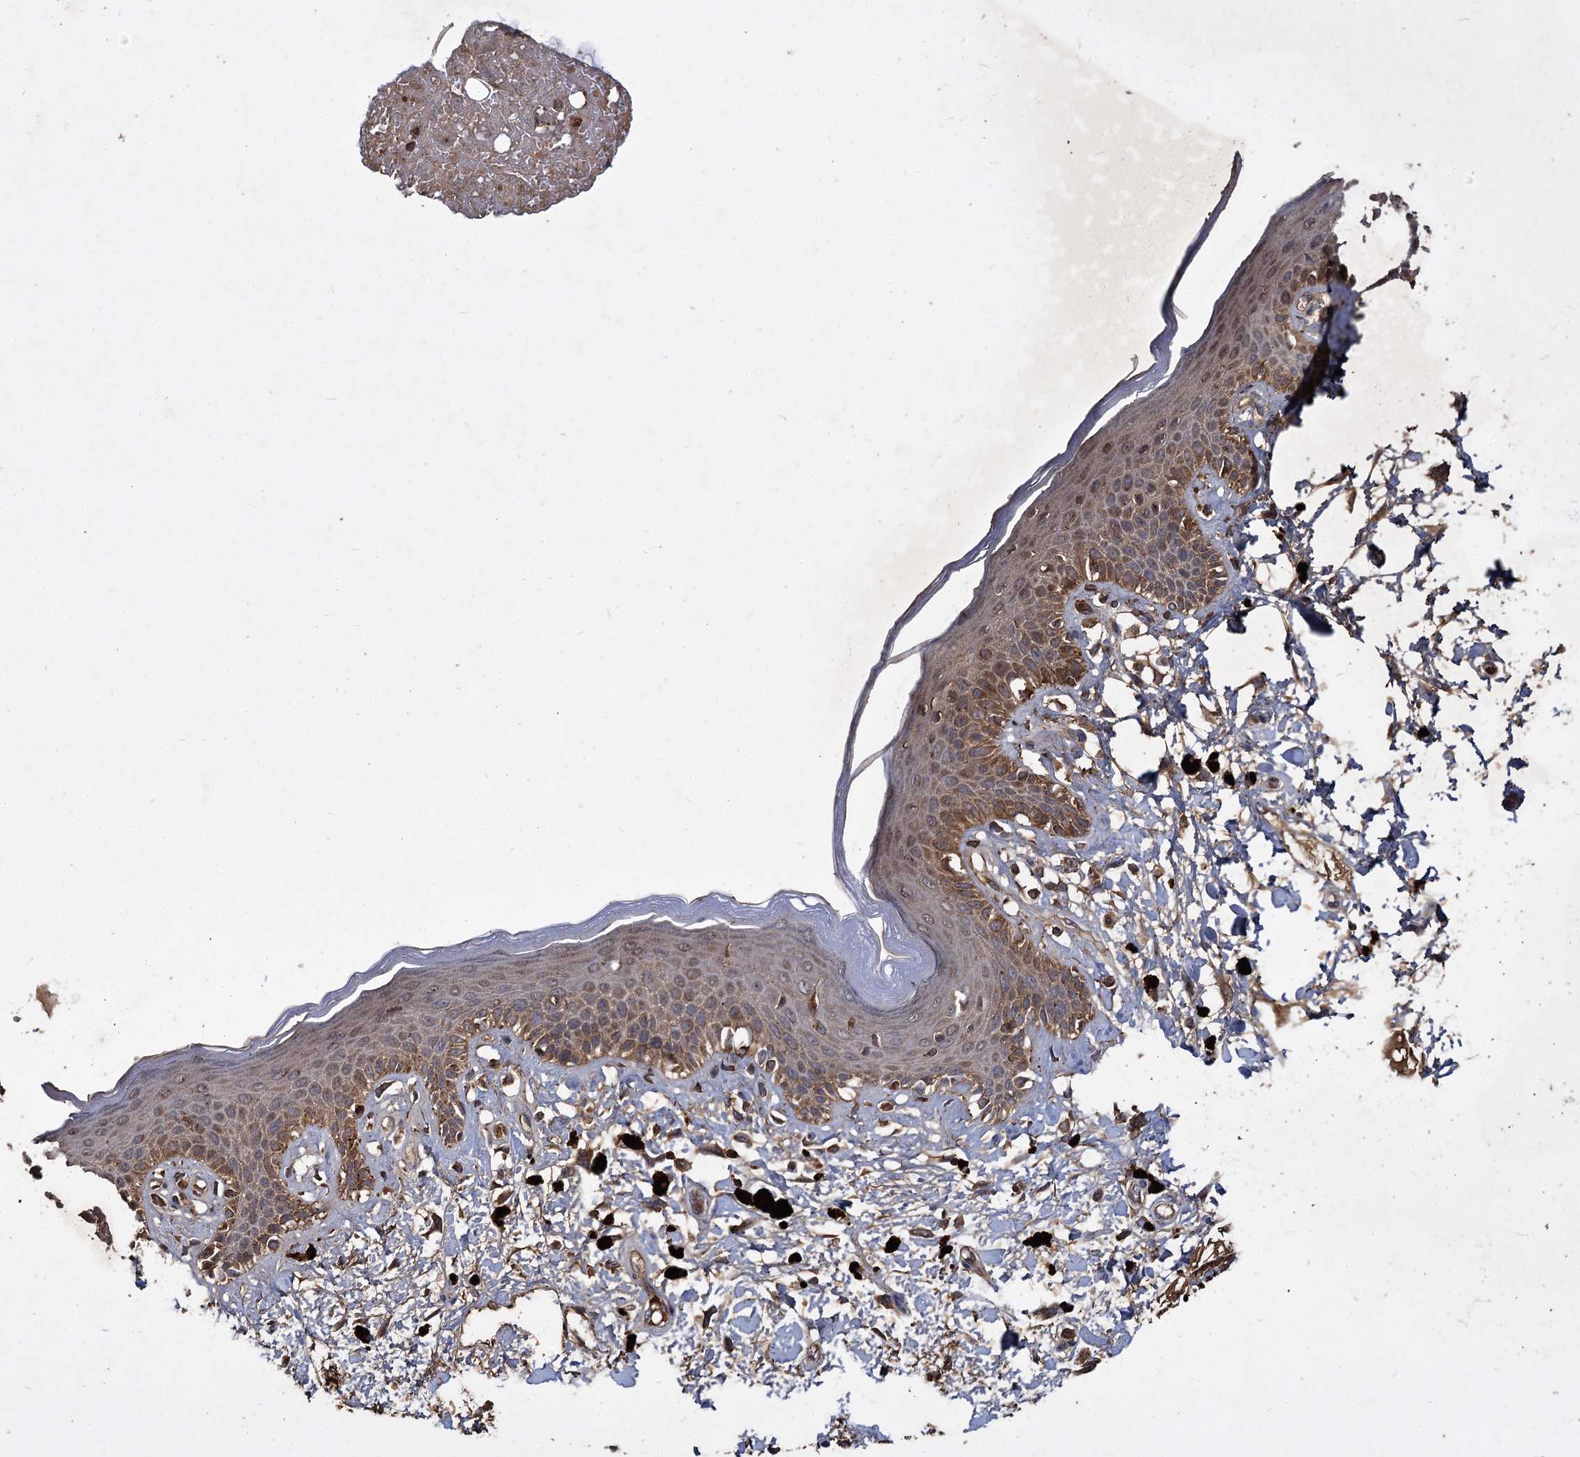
{"staining": {"intensity": "moderate", "quantity": "25%-75%", "location": "cytoplasmic/membranous"}, "tissue": "skin", "cell_type": "Epidermal cells", "image_type": "normal", "snomed": [{"axis": "morphology", "description": "Normal tissue, NOS"}, {"axis": "topography", "description": "Anal"}], "caption": "Immunohistochemistry (IHC) of benign human skin reveals medium levels of moderate cytoplasmic/membranous positivity in approximately 25%-75% of epidermal cells.", "gene": "GCLC", "patient": {"sex": "female", "age": 78}}